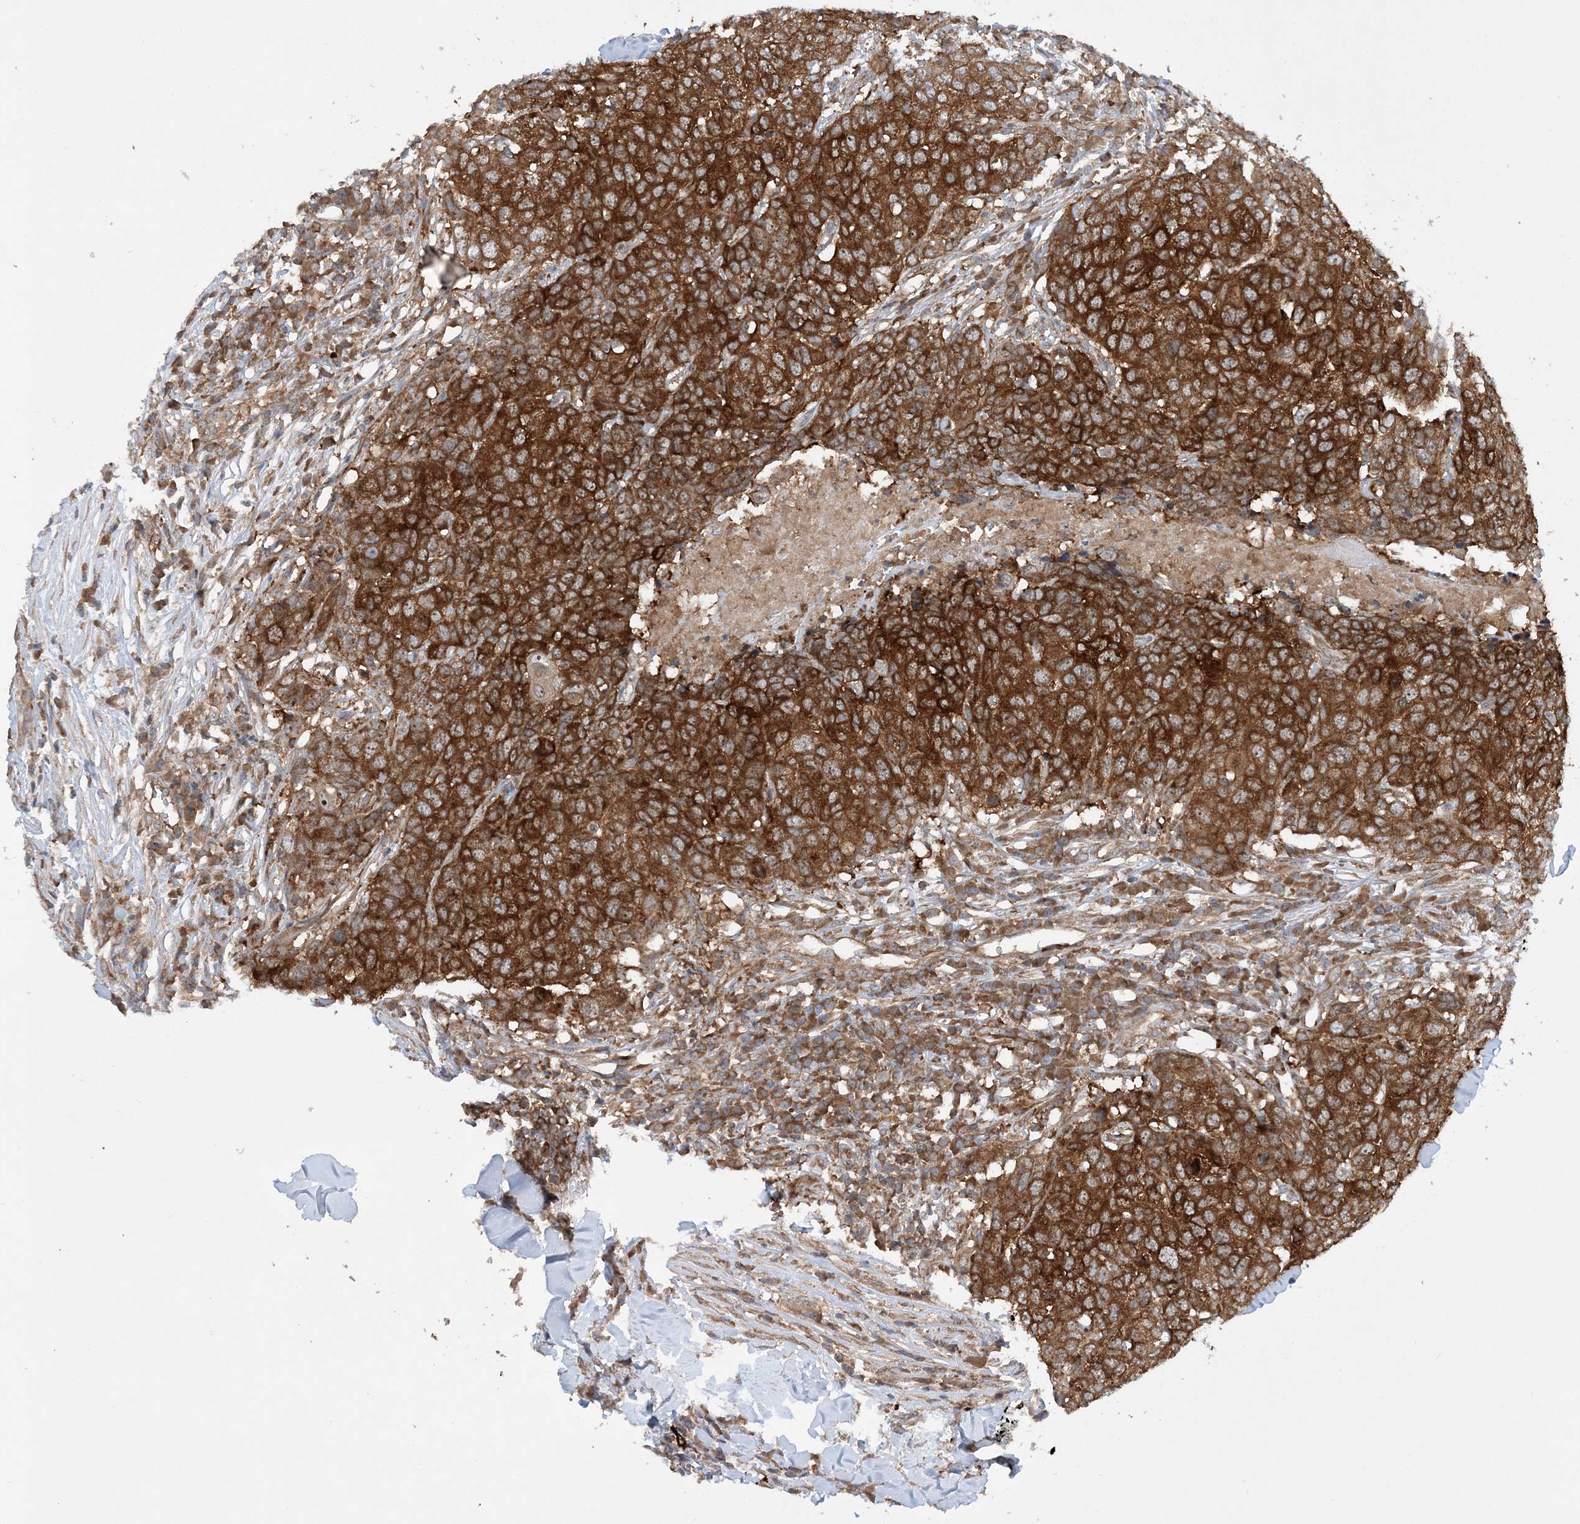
{"staining": {"intensity": "strong", "quantity": ">75%", "location": "cytoplasmic/membranous"}, "tissue": "head and neck cancer", "cell_type": "Tumor cells", "image_type": "cancer", "snomed": [{"axis": "morphology", "description": "Squamous cell carcinoma, NOS"}, {"axis": "topography", "description": "Head-Neck"}], "caption": "The immunohistochemical stain highlights strong cytoplasmic/membranous positivity in tumor cells of squamous cell carcinoma (head and neck) tissue. (Stains: DAB in brown, nuclei in blue, Microscopy: brightfield microscopy at high magnification).", "gene": "ACAP2", "patient": {"sex": "male", "age": 66}}